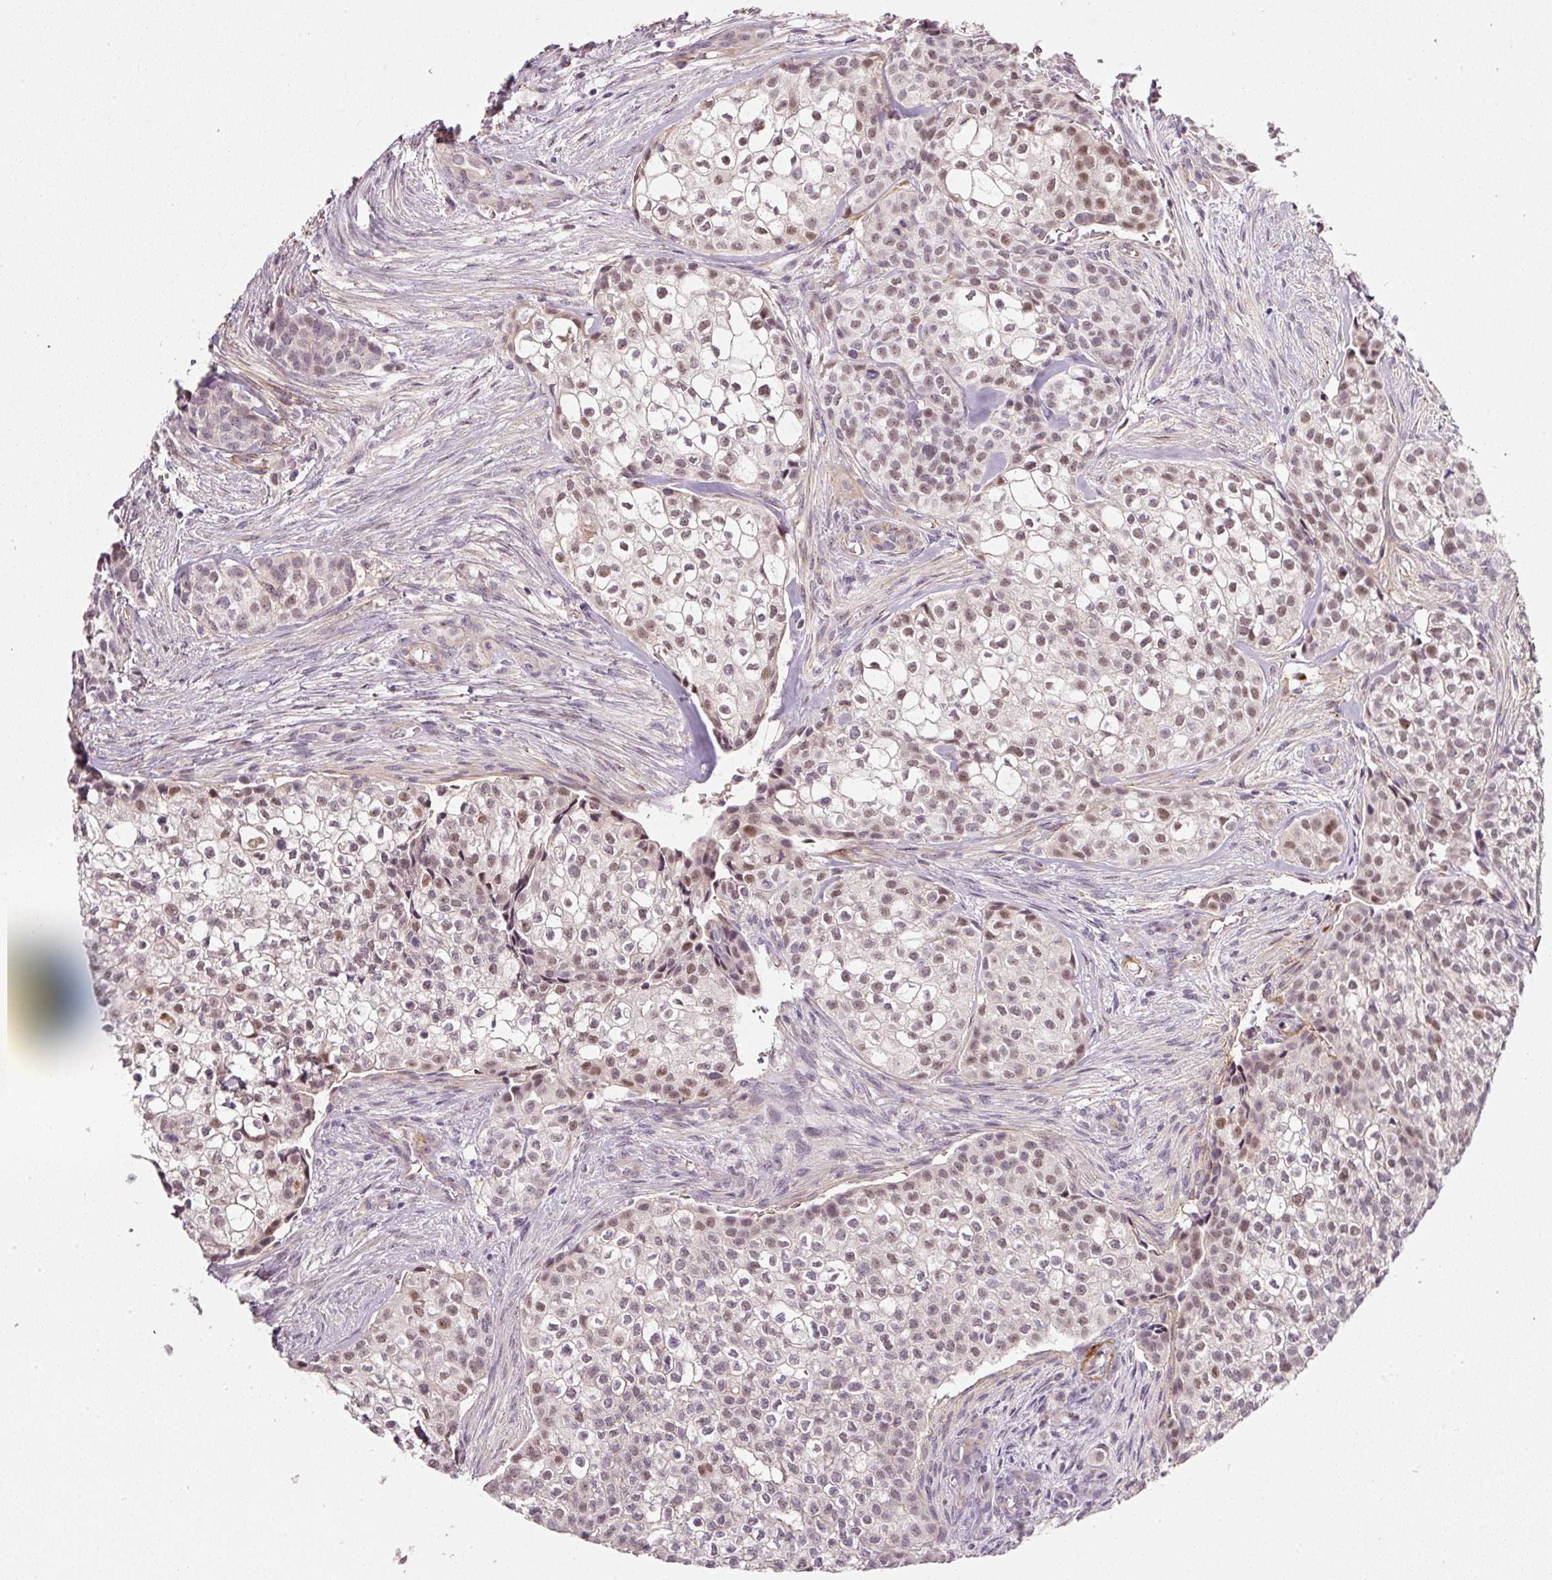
{"staining": {"intensity": "moderate", "quantity": ">75%", "location": "nuclear"}, "tissue": "head and neck cancer", "cell_type": "Tumor cells", "image_type": "cancer", "snomed": [{"axis": "morphology", "description": "Adenocarcinoma, NOS"}, {"axis": "topography", "description": "Head-Neck"}], "caption": "A high-resolution histopathology image shows immunohistochemistry staining of adenocarcinoma (head and neck), which demonstrates moderate nuclear positivity in approximately >75% of tumor cells. (brown staining indicates protein expression, while blue staining denotes nuclei).", "gene": "TOGARAM1", "patient": {"sex": "male", "age": 81}}